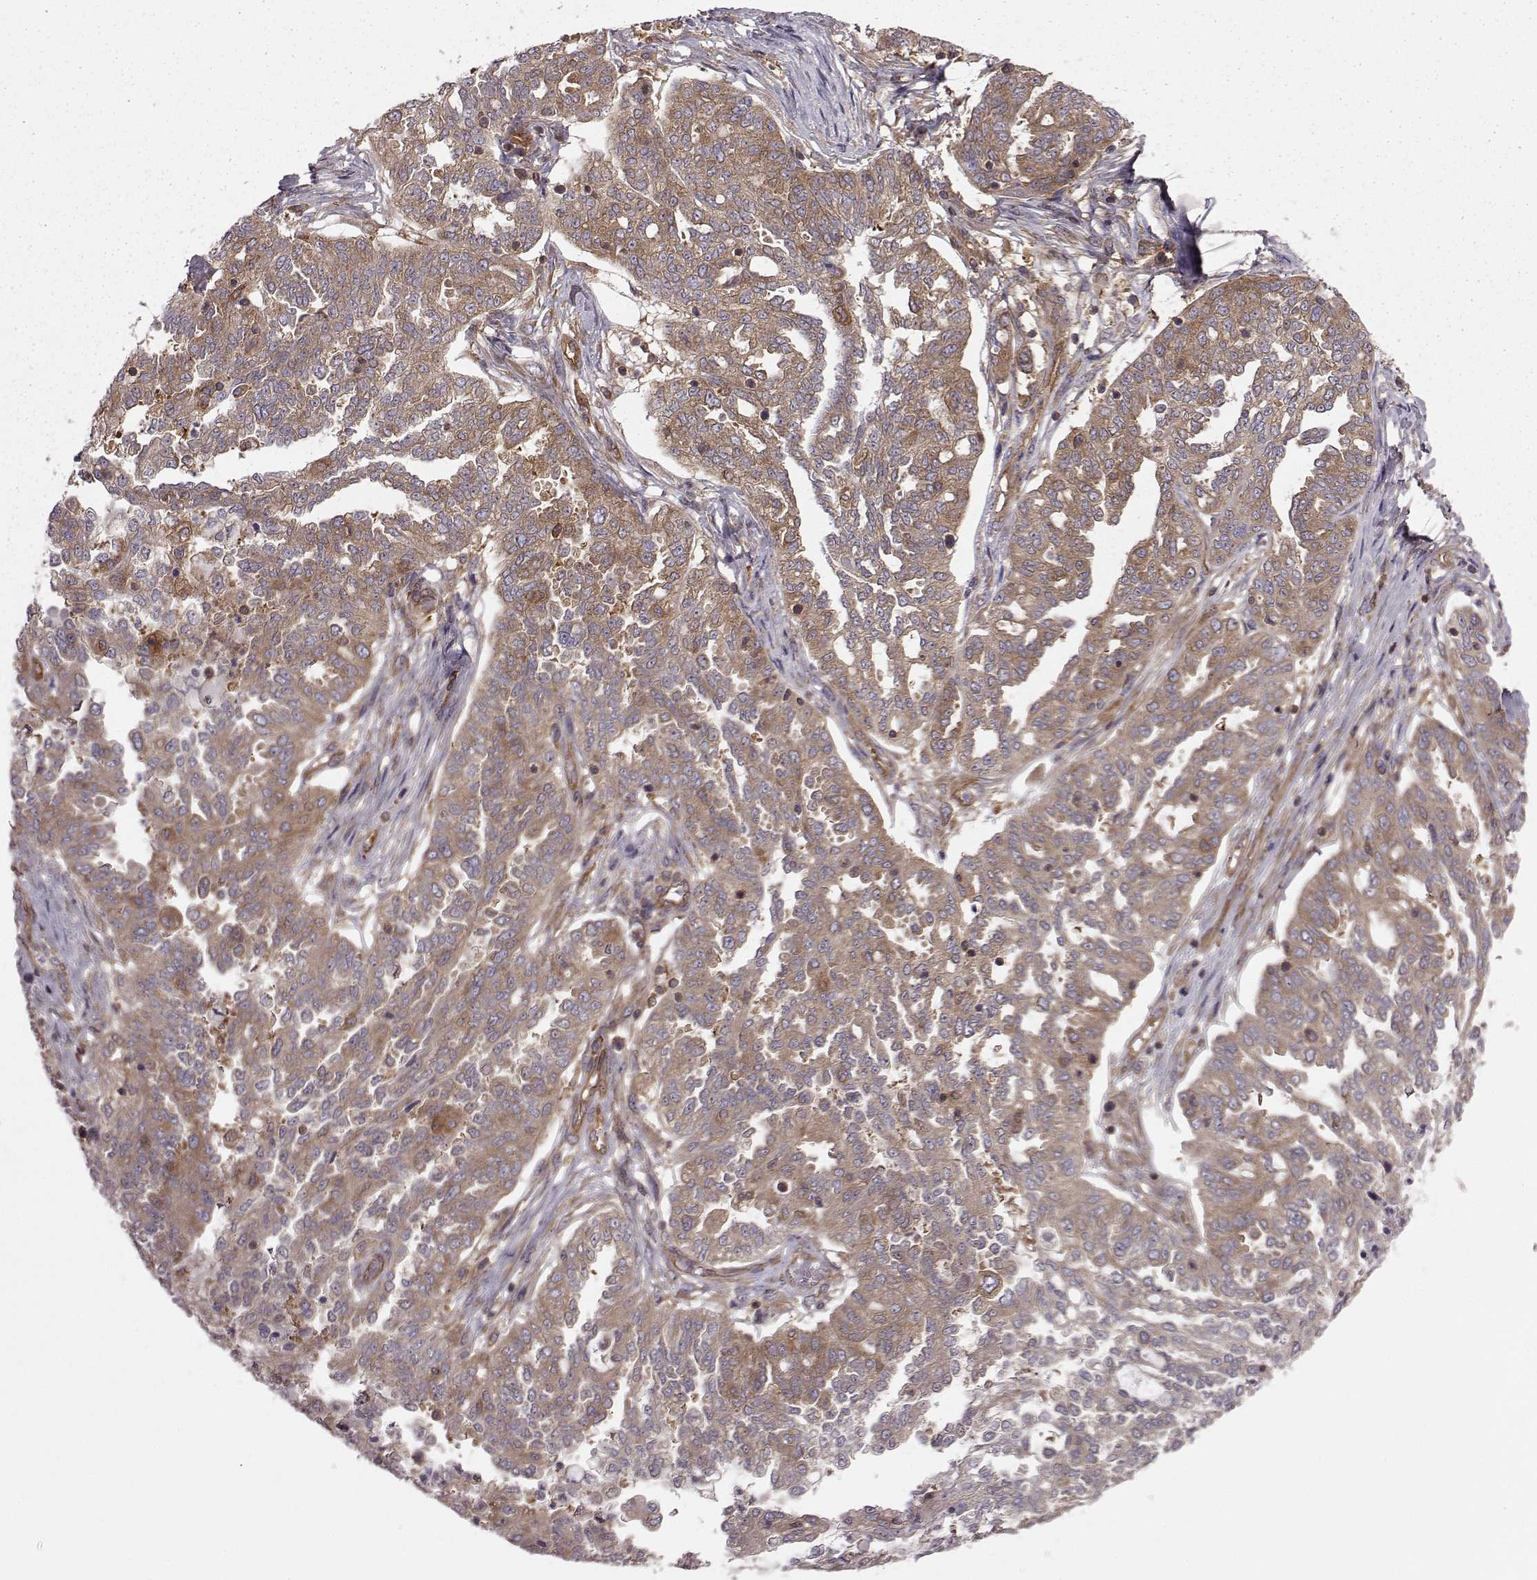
{"staining": {"intensity": "moderate", "quantity": ">75%", "location": "cytoplasmic/membranous"}, "tissue": "ovarian cancer", "cell_type": "Tumor cells", "image_type": "cancer", "snomed": [{"axis": "morphology", "description": "Cystadenocarcinoma, serous, NOS"}, {"axis": "topography", "description": "Ovary"}], "caption": "Immunohistochemical staining of ovarian cancer (serous cystadenocarcinoma) exhibits medium levels of moderate cytoplasmic/membranous protein positivity in about >75% of tumor cells.", "gene": "RABGAP1", "patient": {"sex": "female", "age": 67}}